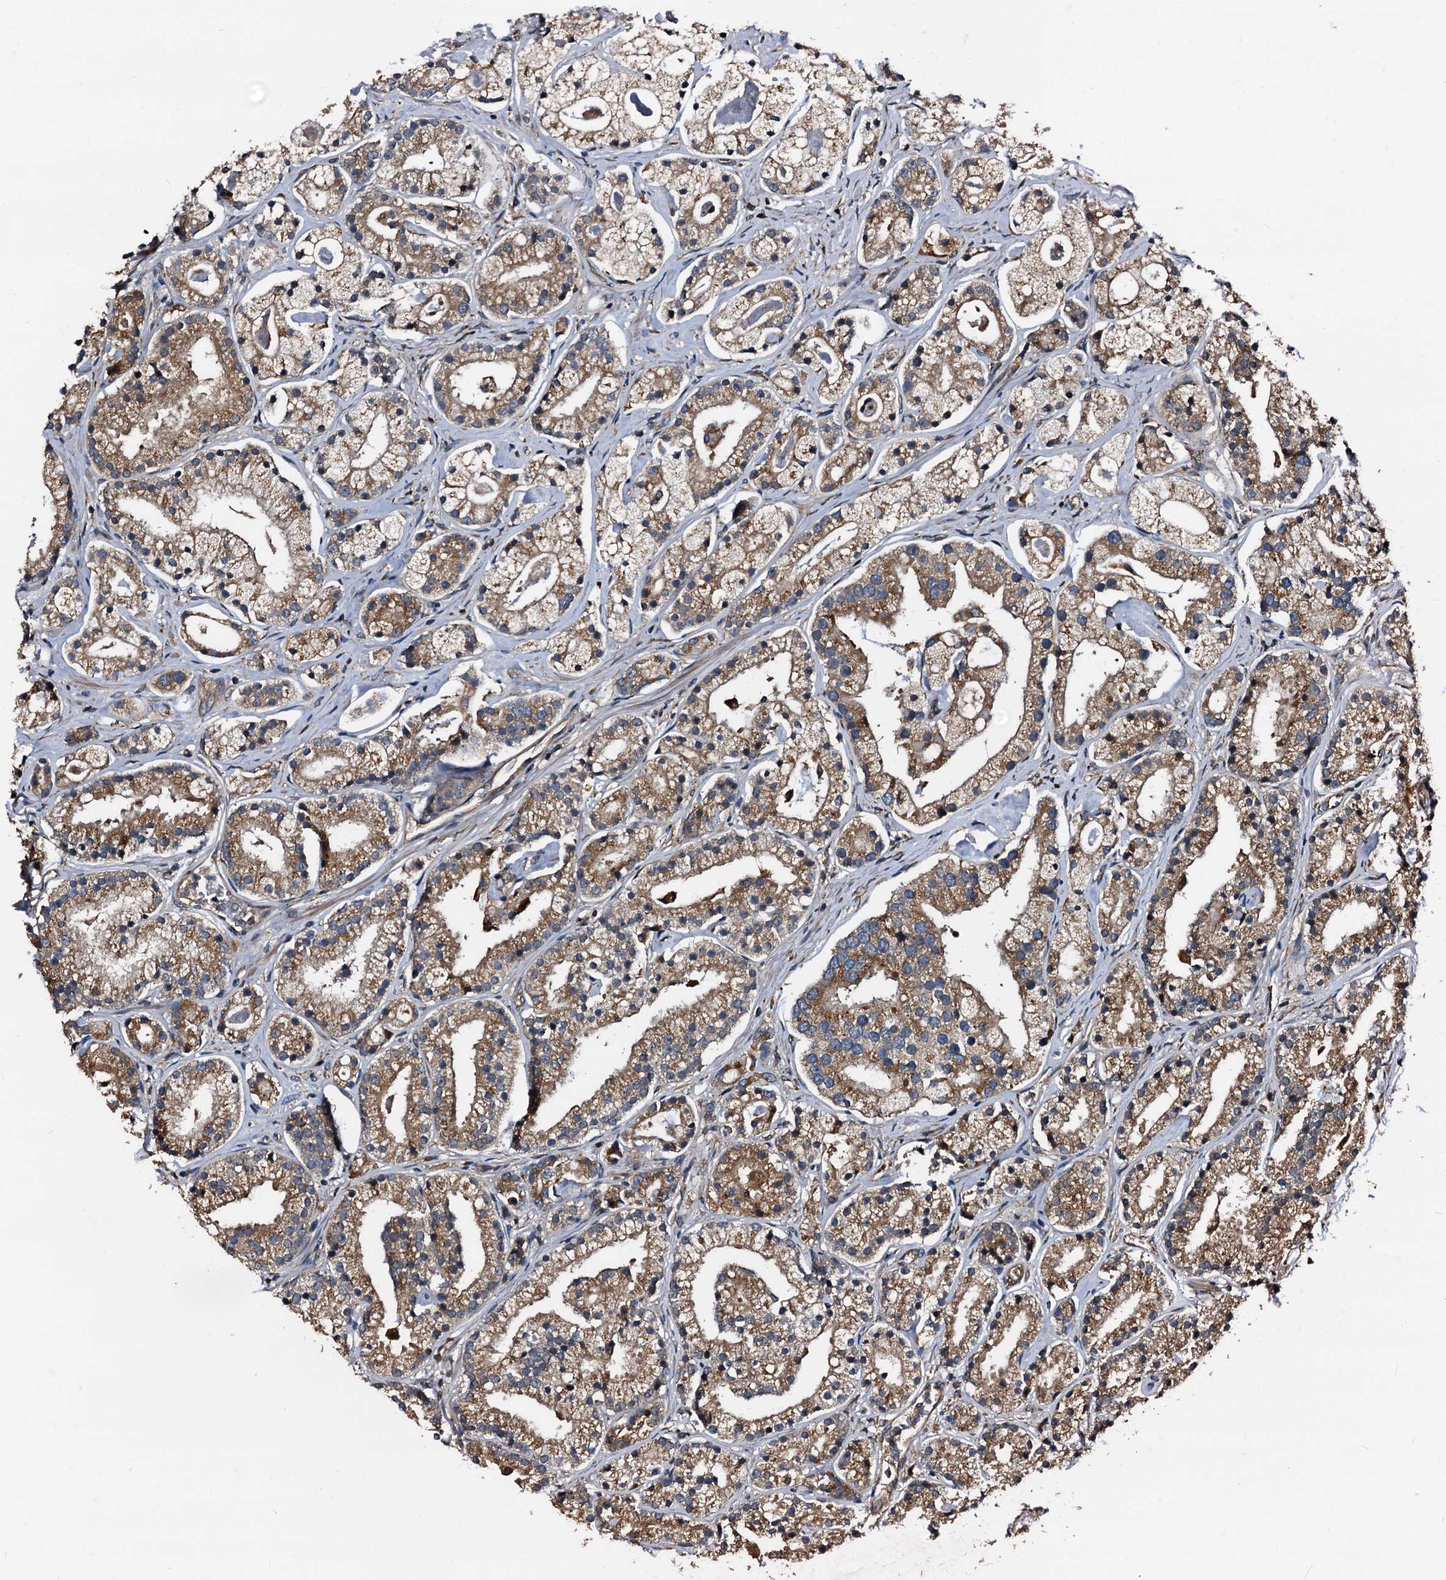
{"staining": {"intensity": "moderate", "quantity": ">75%", "location": "cytoplasmic/membranous"}, "tissue": "prostate cancer", "cell_type": "Tumor cells", "image_type": "cancer", "snomed": [{"axis": "morphology", "description": "Adenocarcinoma, High grade"}, {"axis": "topography", "description": "Prostate"}], "caption": "Immunohistochemistry (IHC) of human prostate cancer reveals medium levels of moderate cytoplasmic/membranous staining in about >75% of tumor cells. The staining was performed using DAB (3,3'-diaminobenzidine) to visualize the protein expression in brown, while the nuclei were stained in blue with hematoxylin (Magnification: 20x).", "gene": "PEX5", "patient": {"sex": "male", "age": 69}}